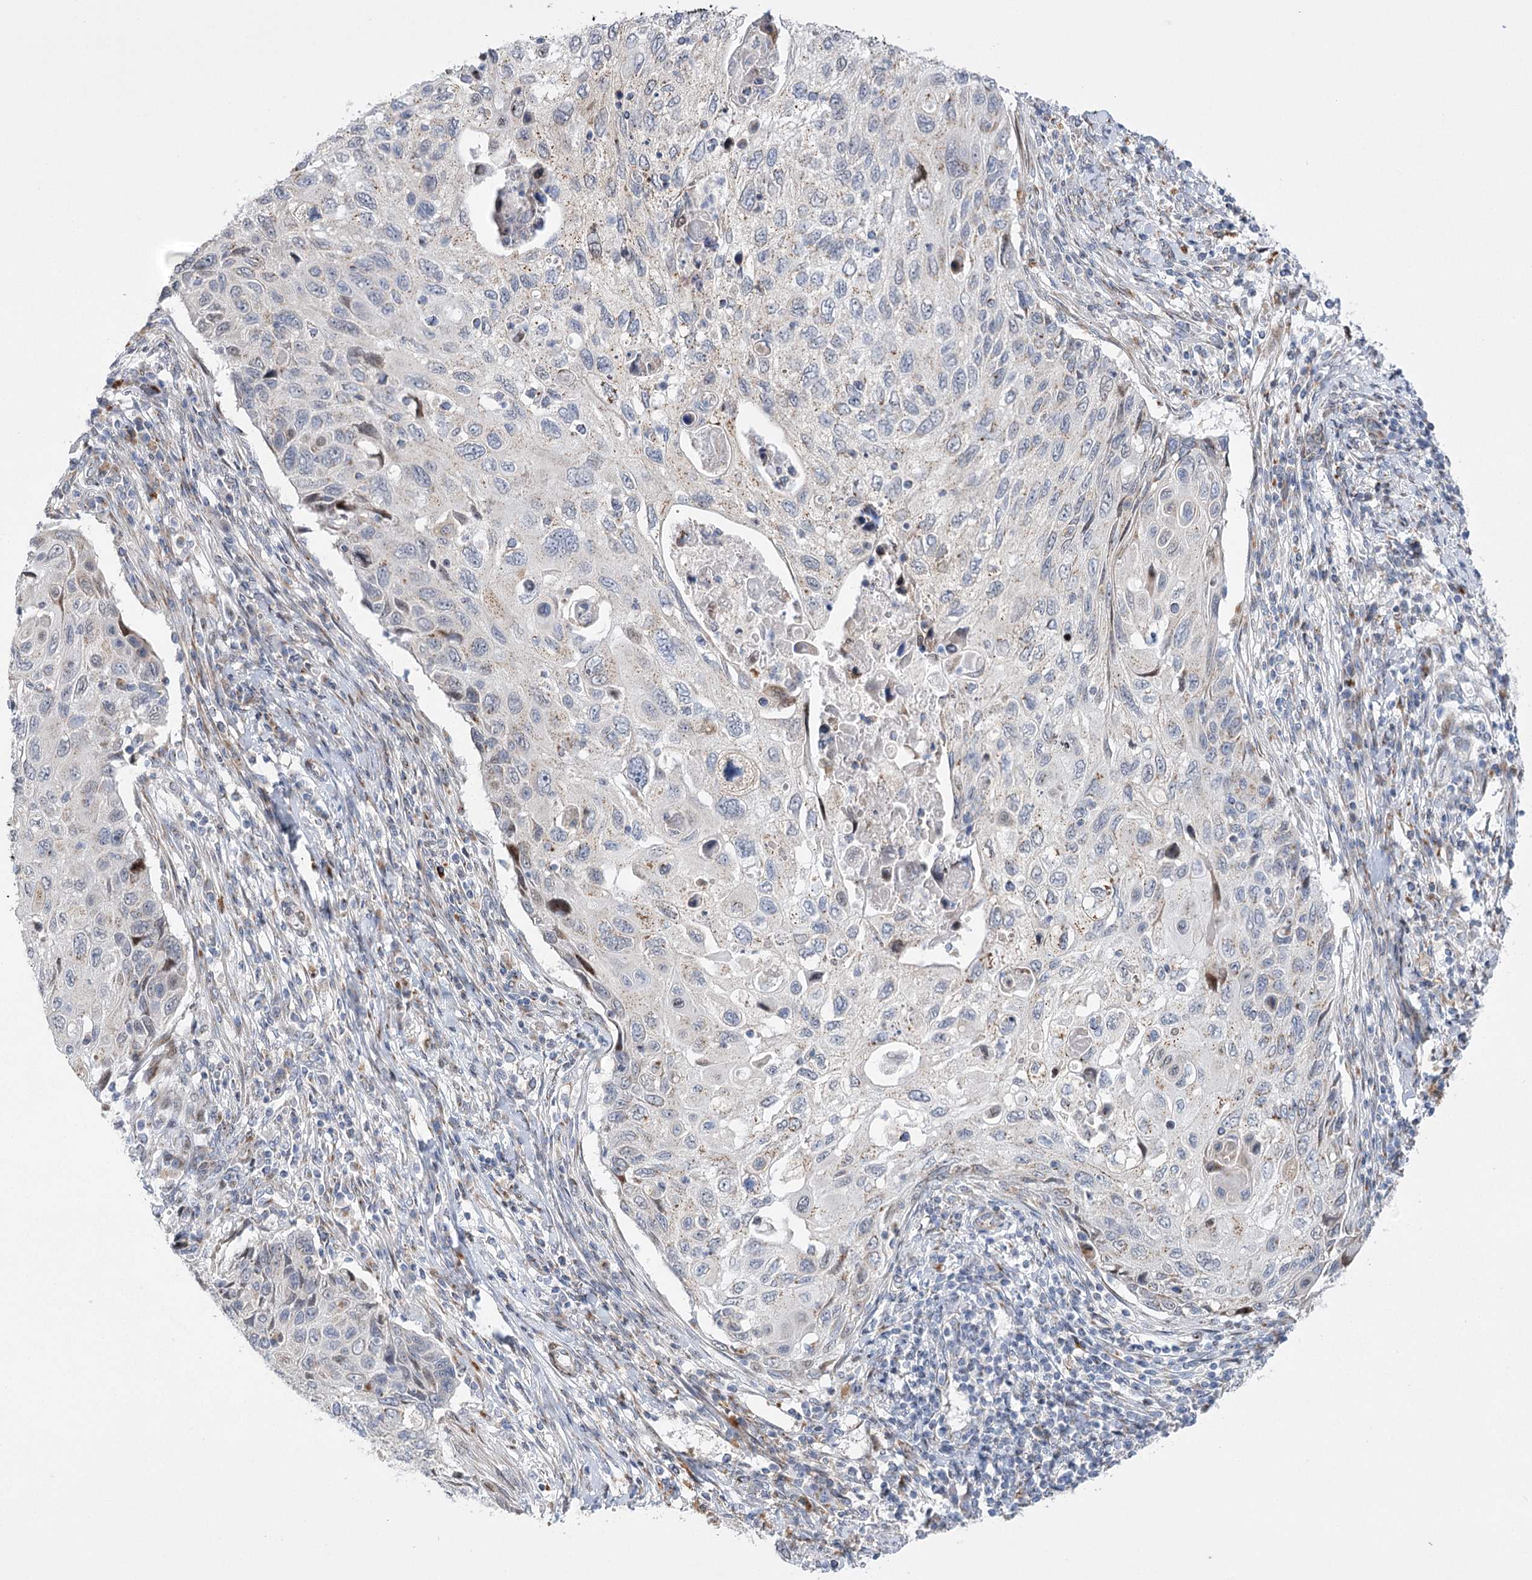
{"staining": {"intensity": "negative", "quantity": "none", "location": "none"}, "tissue": "cervical cancer", "cell_type": "Tumor cells", "image_type": "cancer", "snomed": [{"axis": "morphology", "description": "Squamous cell carcinoma, NOS"}, {"axis": "topography", "description": "Cervix"}], "caption": "This image is of cervical cancer stained with IHC to label a protein in brown with the nuclei are counter-stained blue. There is no expression in tumor cells.", "gene": "NME7", "patient": {"sex": "female", "age": 70}}